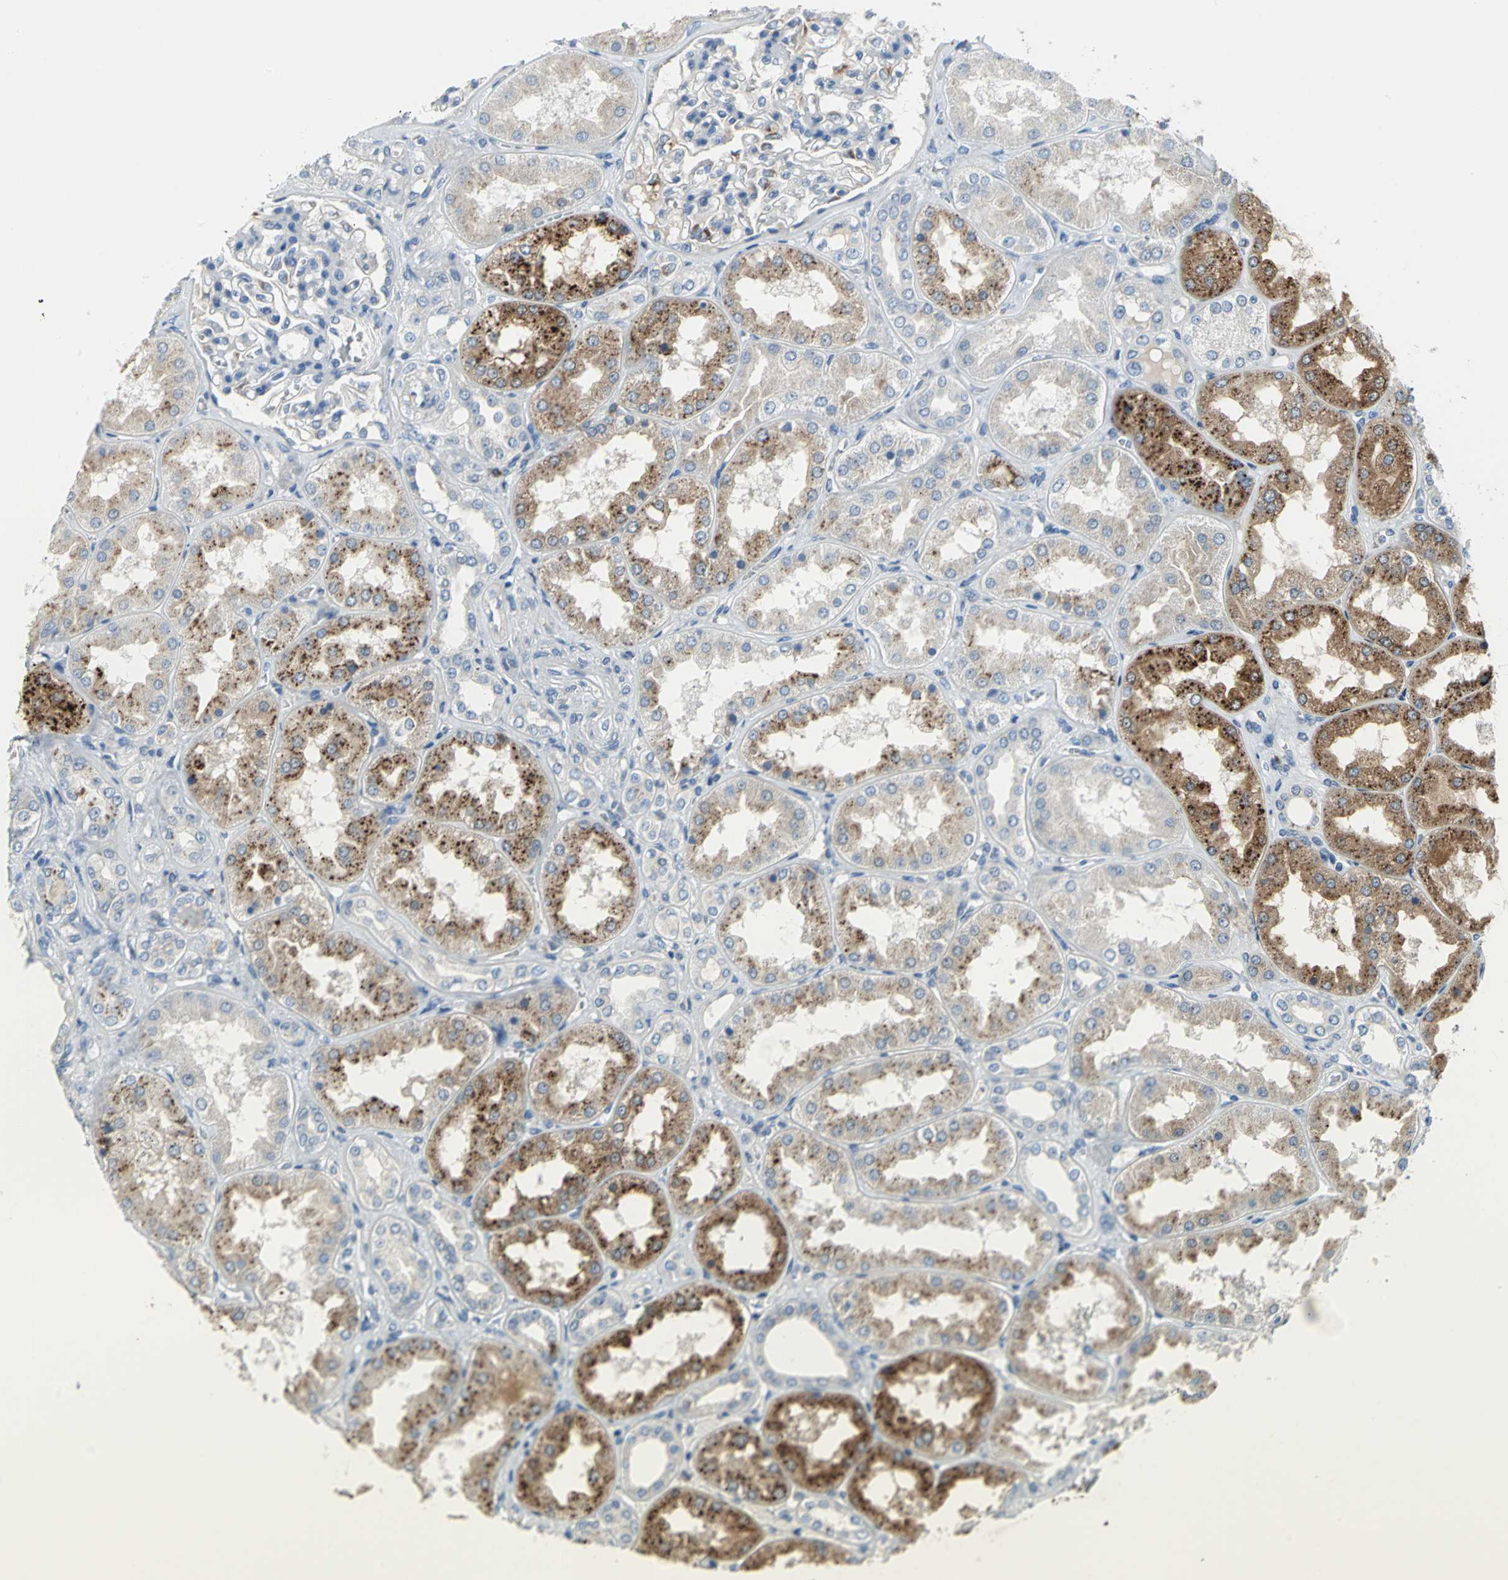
{"staining": {"intensity": "negative", "quantity": "none", "location": "none"}, "tissue": "kidney", "cell_type": "Cells in glomeruli", "image_type": "normal", "snomed": [{"axis": "morphology", "description": "Normal tissue, NOS"}, {"axis": "topography", "description": "Kidney"}], "caption": "Immunohistochemical staining of benign kidney displays no significant expression in cells in glomeruli. (DAB (3,3'-diaminobenzidine) immunohistochemistry visualized using brightfield microscopy, high magnification).", "gene": "PTGDS", "patient": {"sex": "female", "age": 56}}